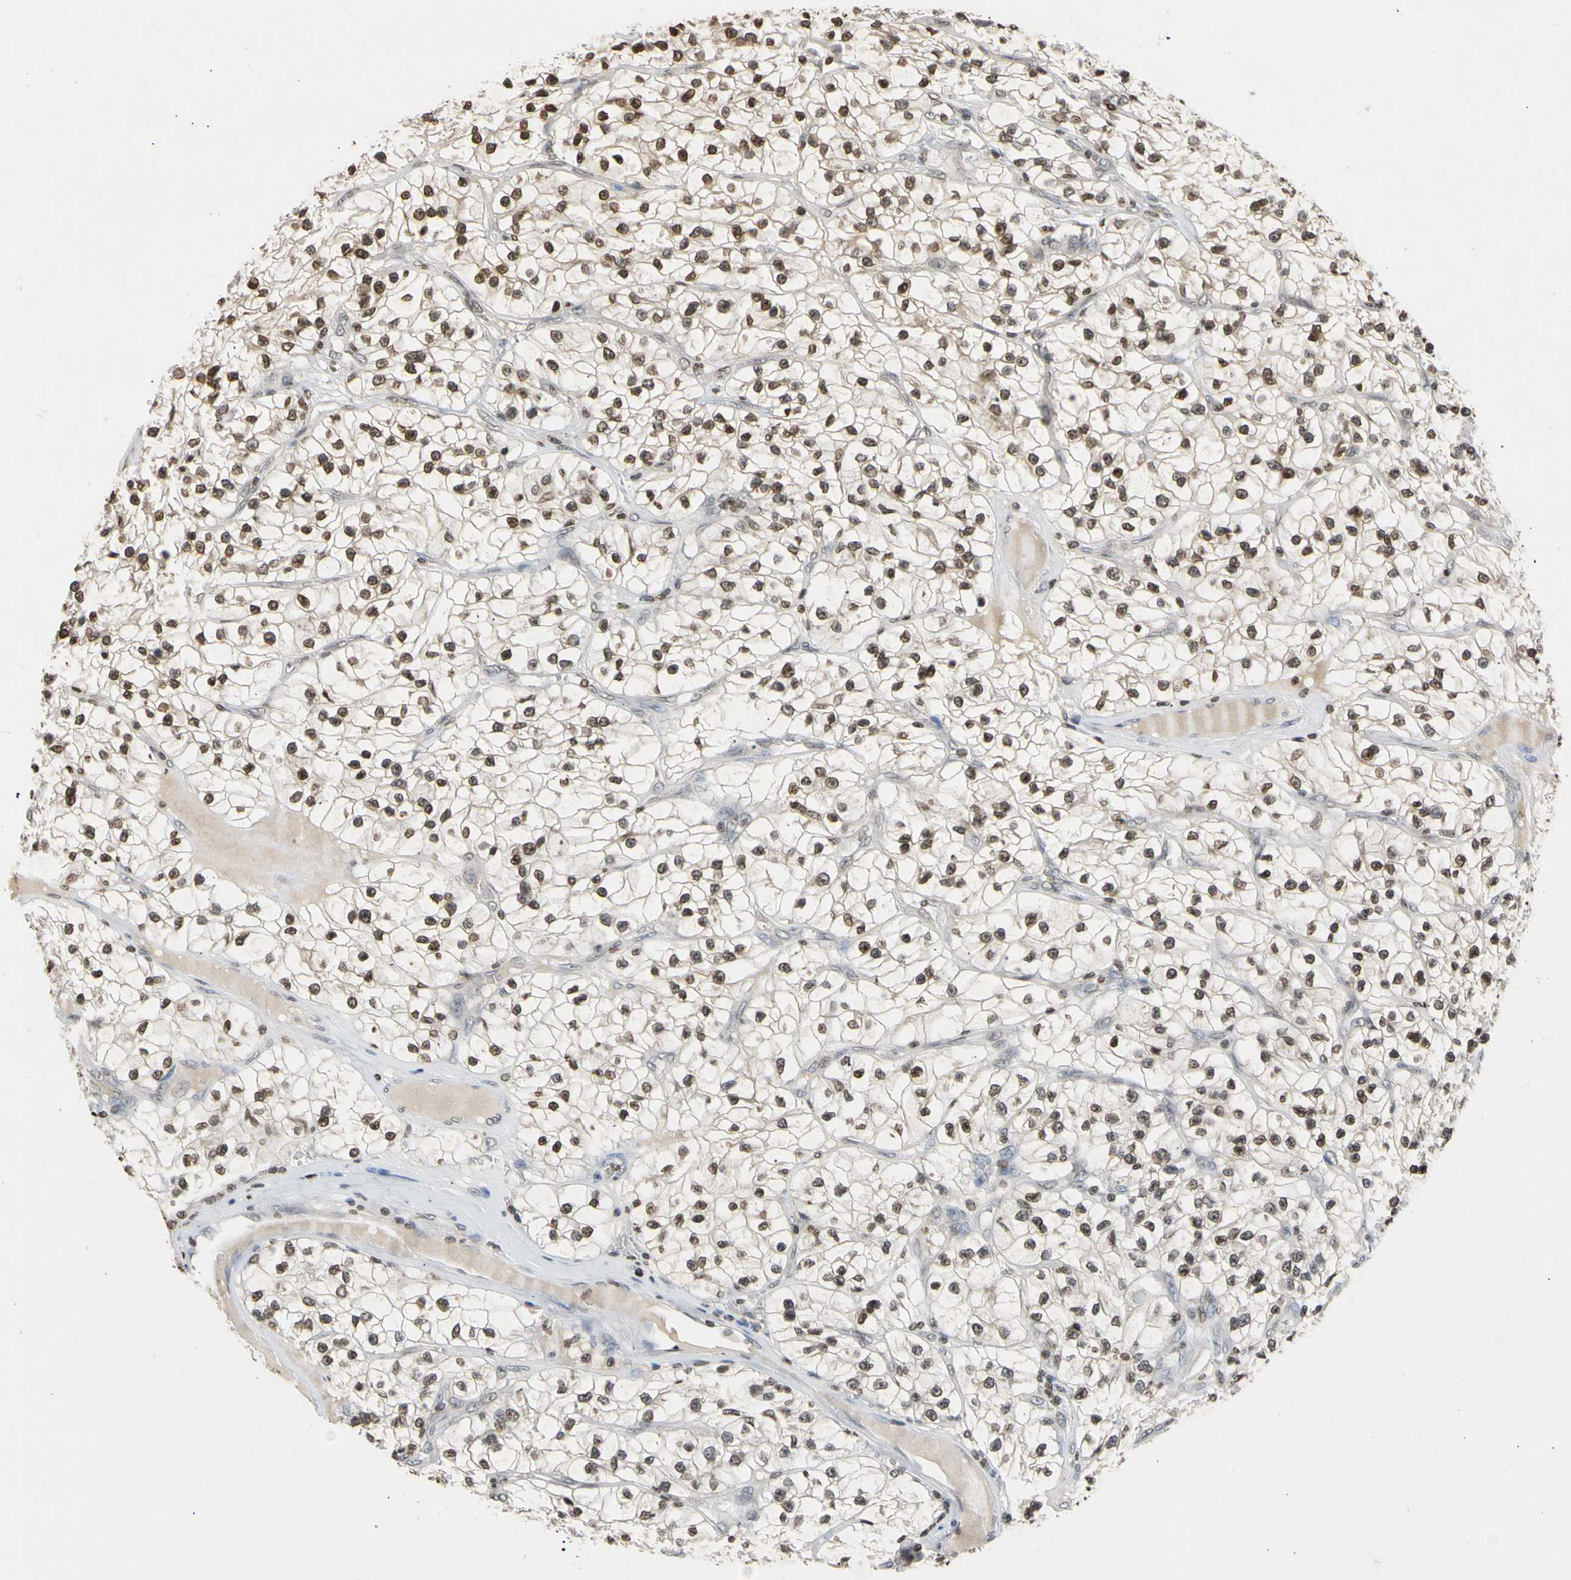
{"staining": {"intensity": "weak", "quantity": "25%-75%", "location": "cytoplasmic/membranous,nuclear"}, "tissue": "renal cancer", "cell_type": "Tumor cells", "image_type": "cancer", "snomed": [{"axis": "morphology", "description": "Adenocarcinoma, NOS"}, {"axis": "topography", "description": "Kidney"}], "caption": "Renal cancer stained with a protein marker shows weak staining in tumor cells.", "gene": "GPX4", "patient": {"sex": "female", "age": 57}}